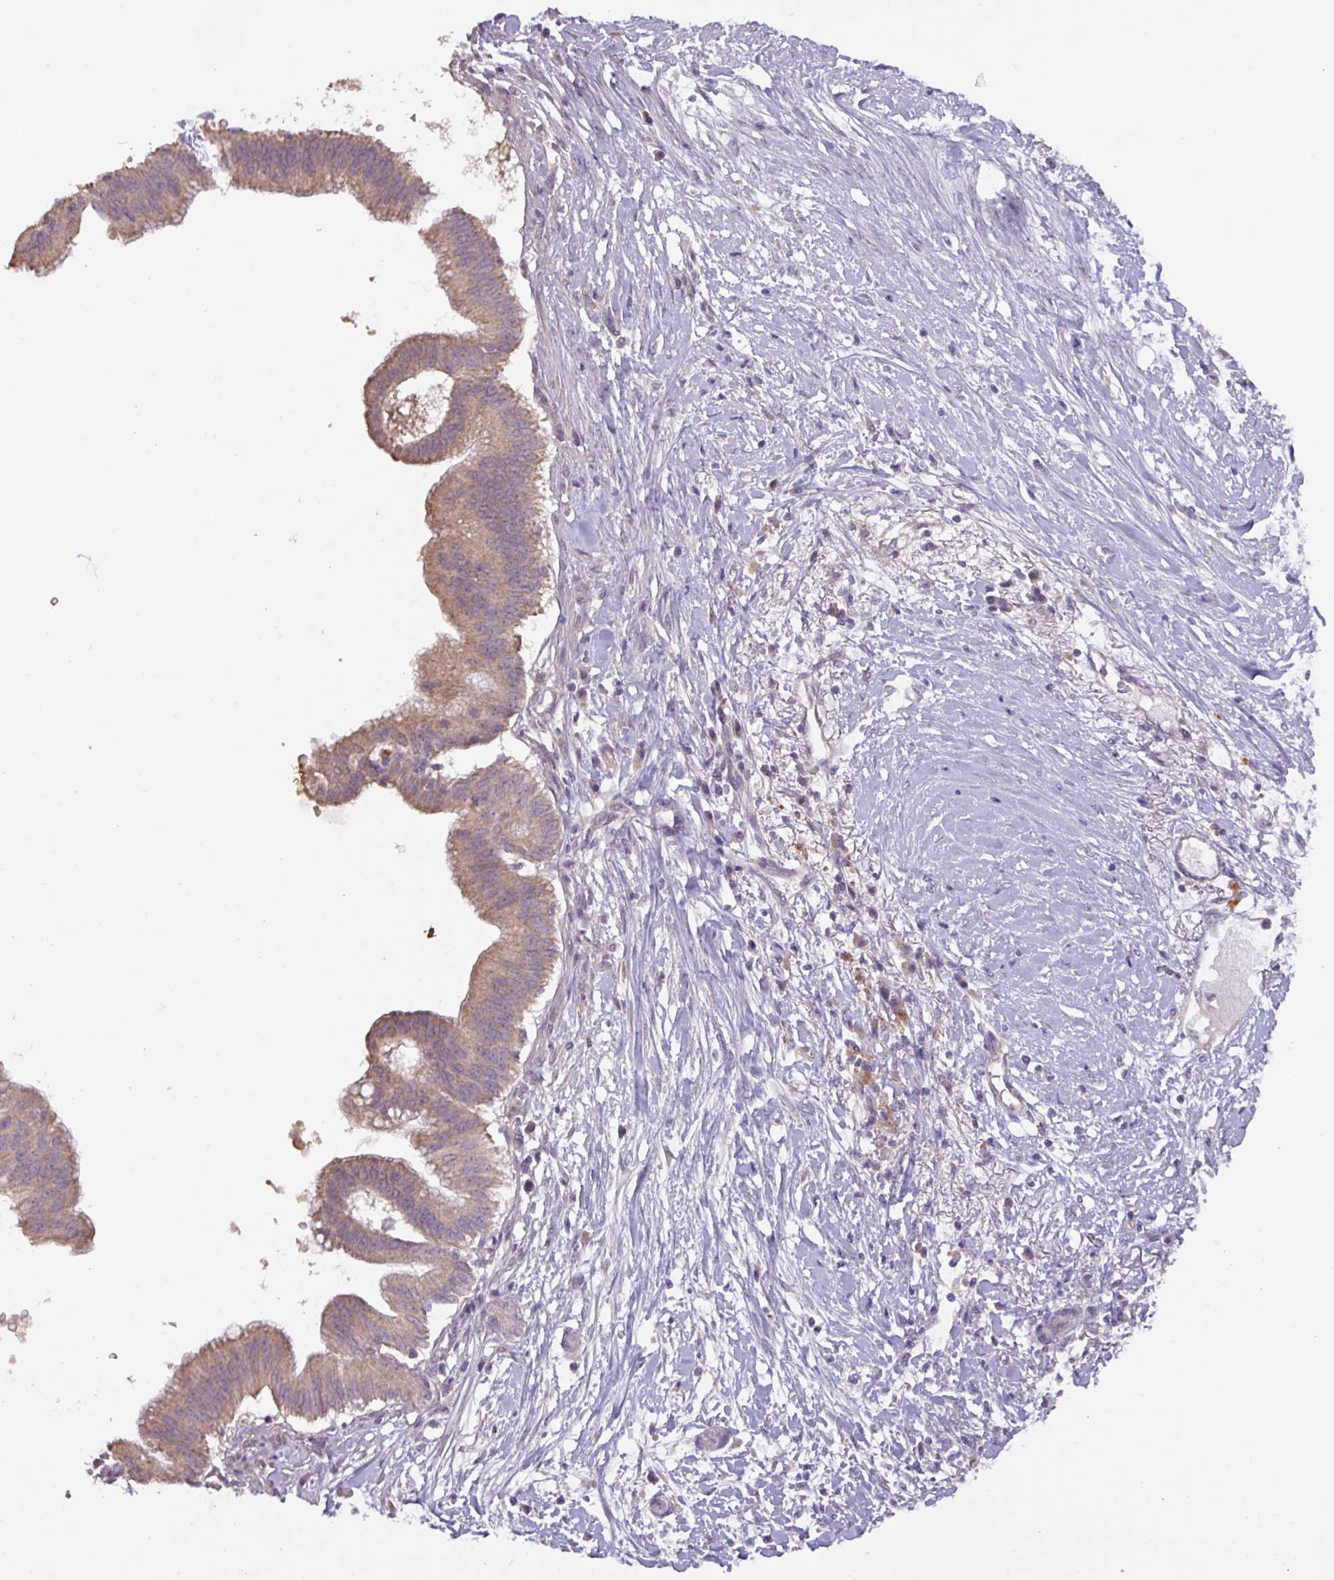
{"staining": {"intensity": "moderate", "quantity": "25%-75%", "location": "cytoplasmic/membranous"}, "tissue": "pancreatic cancer", "cell_type": "Tumor cells", "image_type": "cancer", "snomed": [{"axis": "morphology", "description": "Adenocarcinoma, NOS"}, {"axis": "topography", "description": "Pancreas"}], "caption": "Immunohistochemical staining of pancreatic adenocarcinoma demonstrates medium levels of moderate cytoplasmic/membranous protein staining in approximately 25%-75% of tumor cells.", "gene": "PRADC1", "patient": {"sex": "male", "age": 68}}